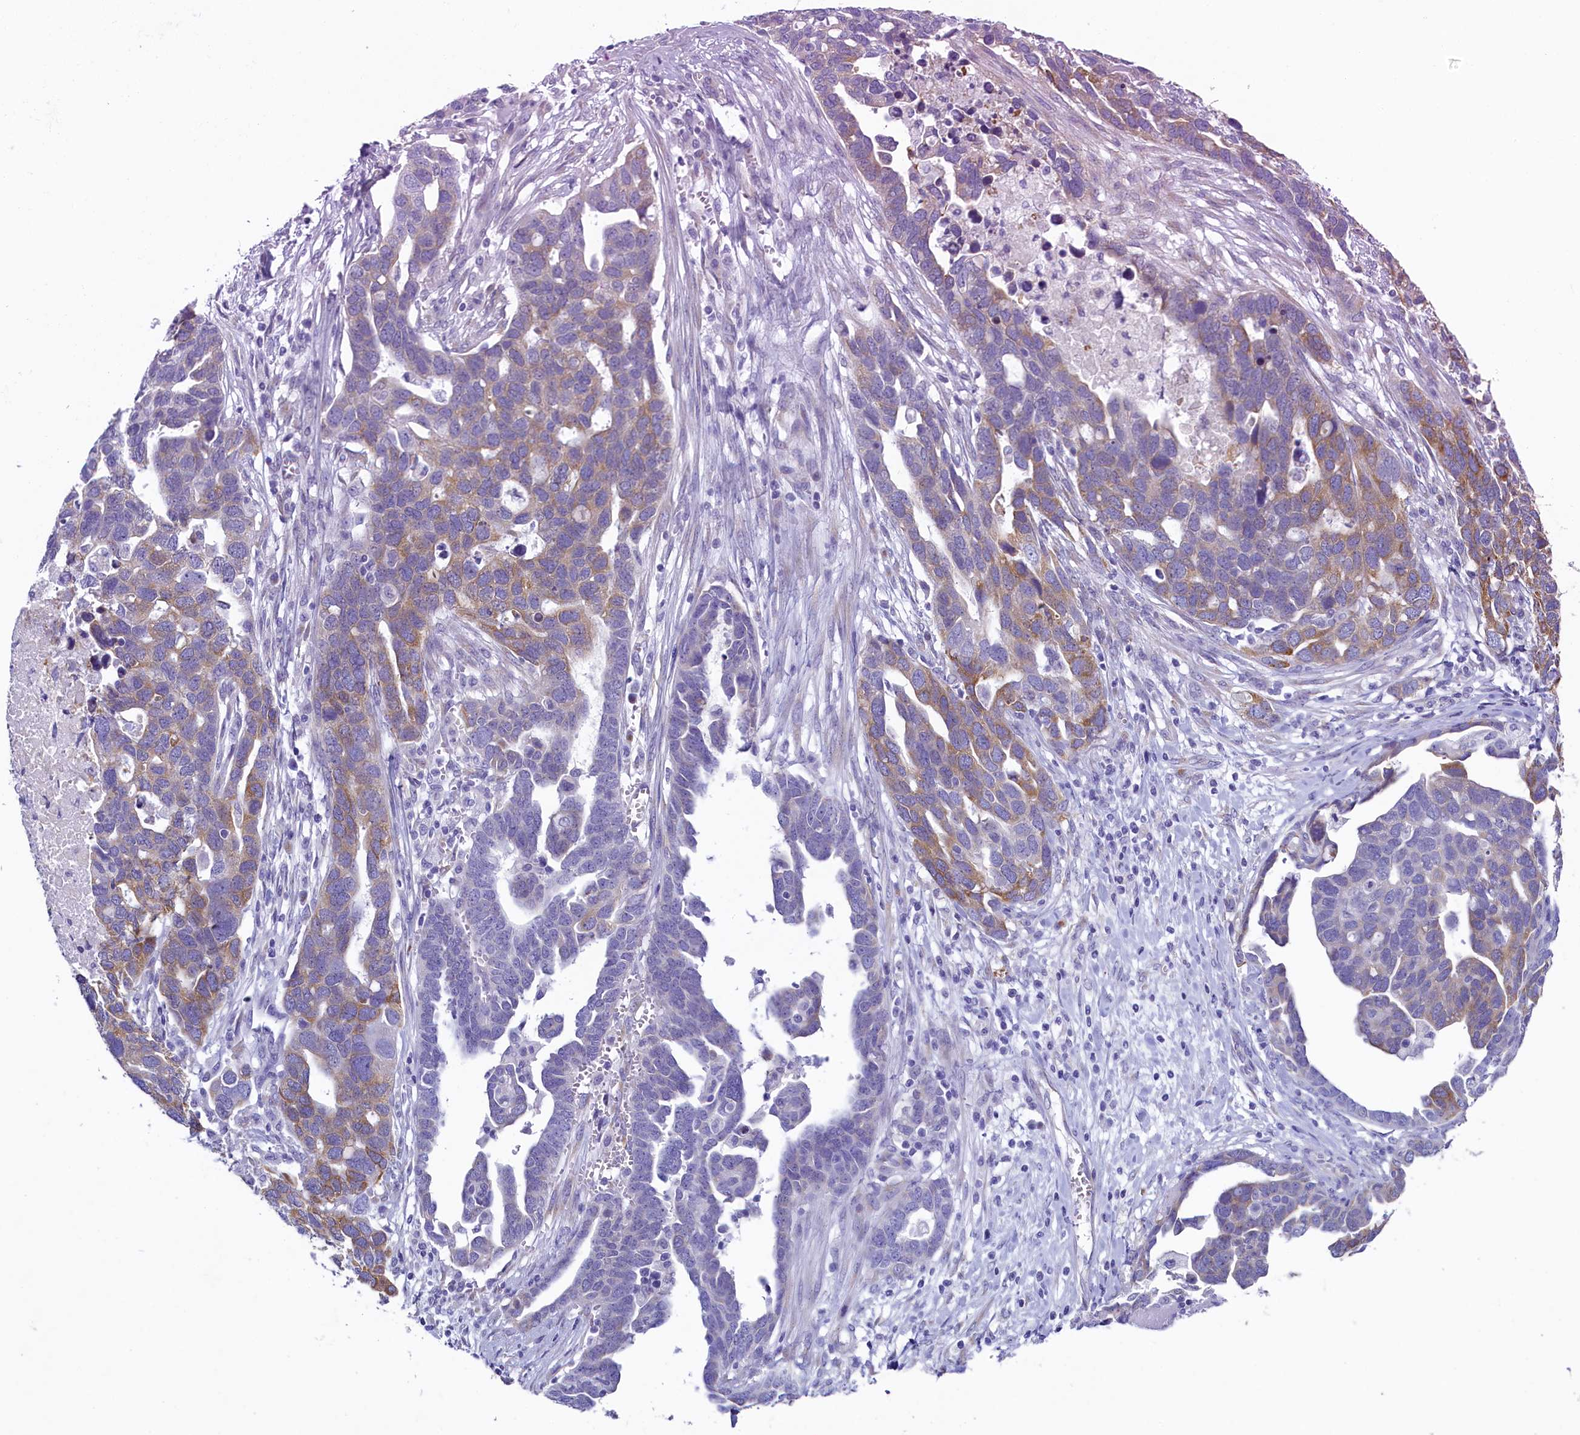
{"staining": {"intensity": "moderate", "quantity": "25%-75%", "location": "cytoplasmic/membranous"}, "tissue": "ovarian cancer", "cell_type": "Tumor cells", "image_type": "cancer", "snomed": [{"axis": "morphology", "description": "Cystadenocarcinoma, serous, NOS"}, {"axis": "topography", "description": "Ovary"}], "caption": "Ovarian cancer stained with a protein marker demonstrates moderate staining in tumor cells.", "gene": "SKA3", "patient": {"sex": "female", "age": 54}}